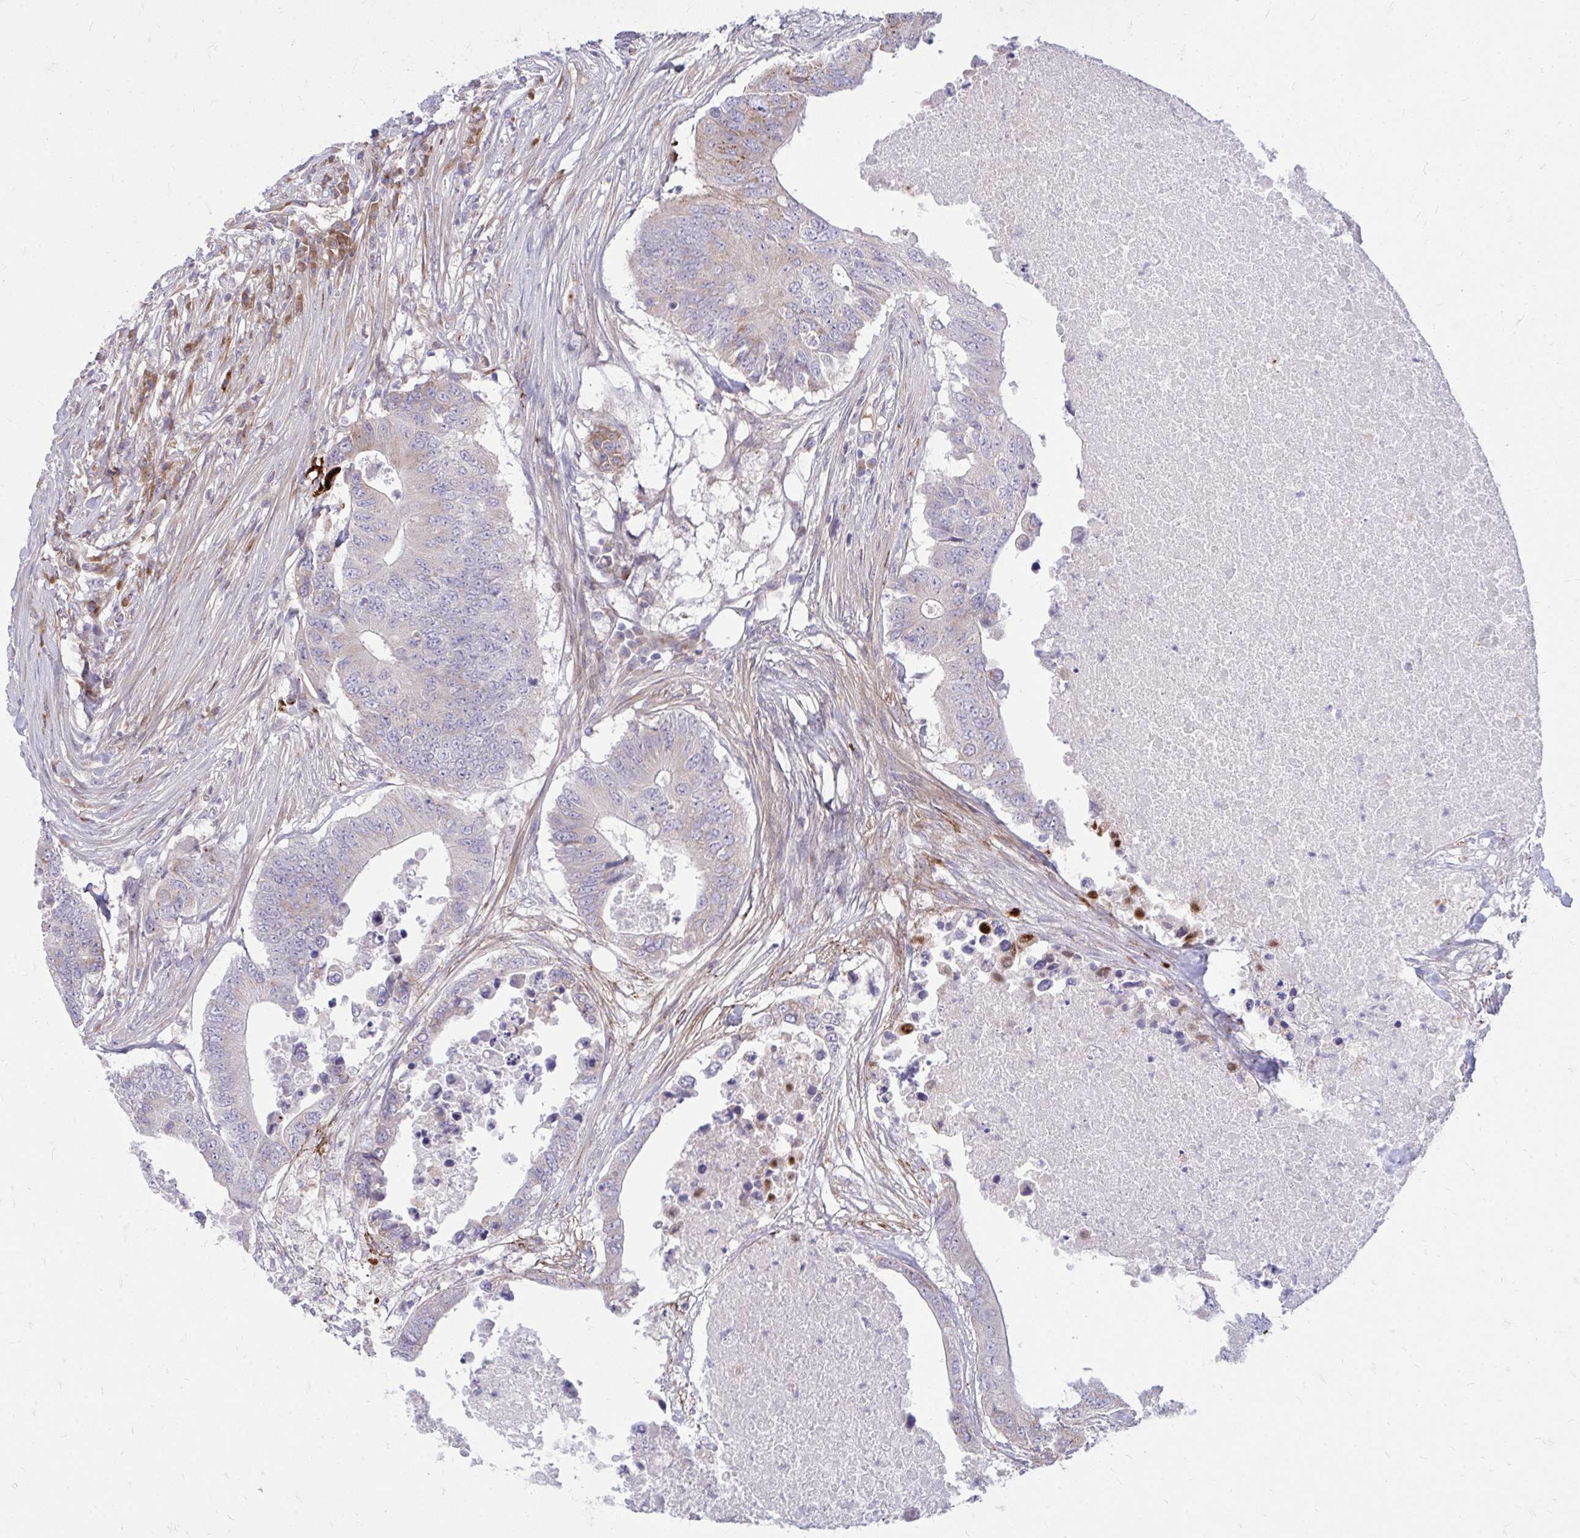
{"staining": {"intensity": "weak", "quantity": "<25%", "location": "cytoplasmic/membranous"}, "tissue": "colorectal cancer", "cell_type": "Tumor cells", "image_type": "cancer", "snomed": [{"axis": "morphology", "description": "Adenocarcinoma, NOS"}, {"axis": "topography", "description": "Colon"}], "caption": "This is a photomicrograph of immunohistochemistry (IHC) staining of colorectal adenocarcinoma, which shows no expression in tumor cells.", "gene": "RAB6B", "patient": {"sex": "male", "age": 71}}